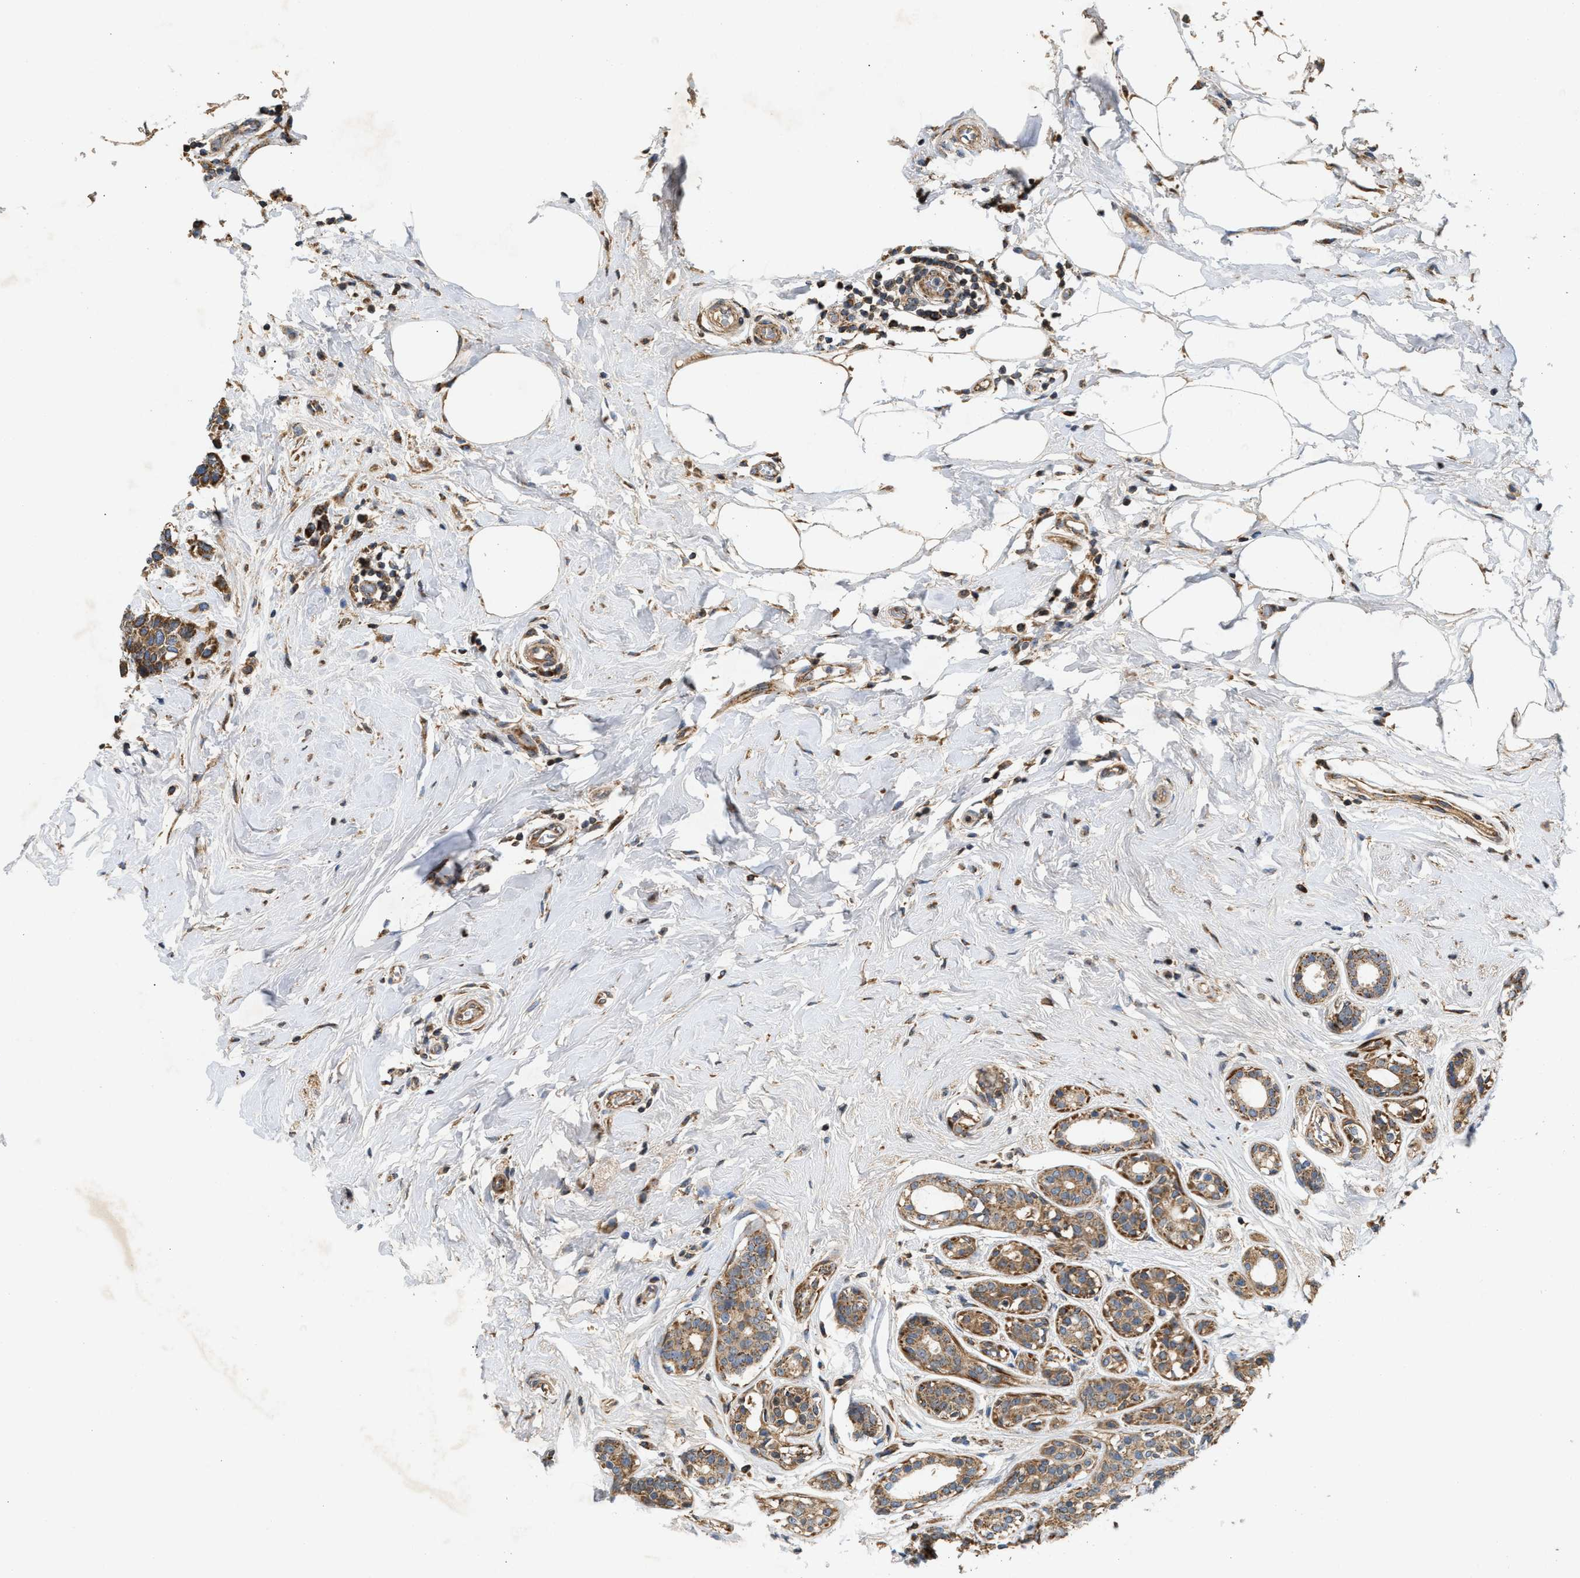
{"staining": {"intensity": "moderate", "quantity": ">75%", "location": "cytoplasmic/membranous"}, "tissue": "breast cancer", "cell_type": "Tumor cells", "image_type": "cancer", "snomed": [{"axis": "morphology", "description": "Duct carcinoma"}, {"axis": "topography", "description": "Breast"}], "caption": "Breast cancer stained with immunohistochemistry (IHC) displays moderate cytoplasmic/membranous positivity in about >75% of tumor cells. (DAB (3,3'-diaminobenzidine) IHC with brightfield microscopy, high magnification).", "gene": "TACO1", "patient": {"sex": "female", "age": 55}}